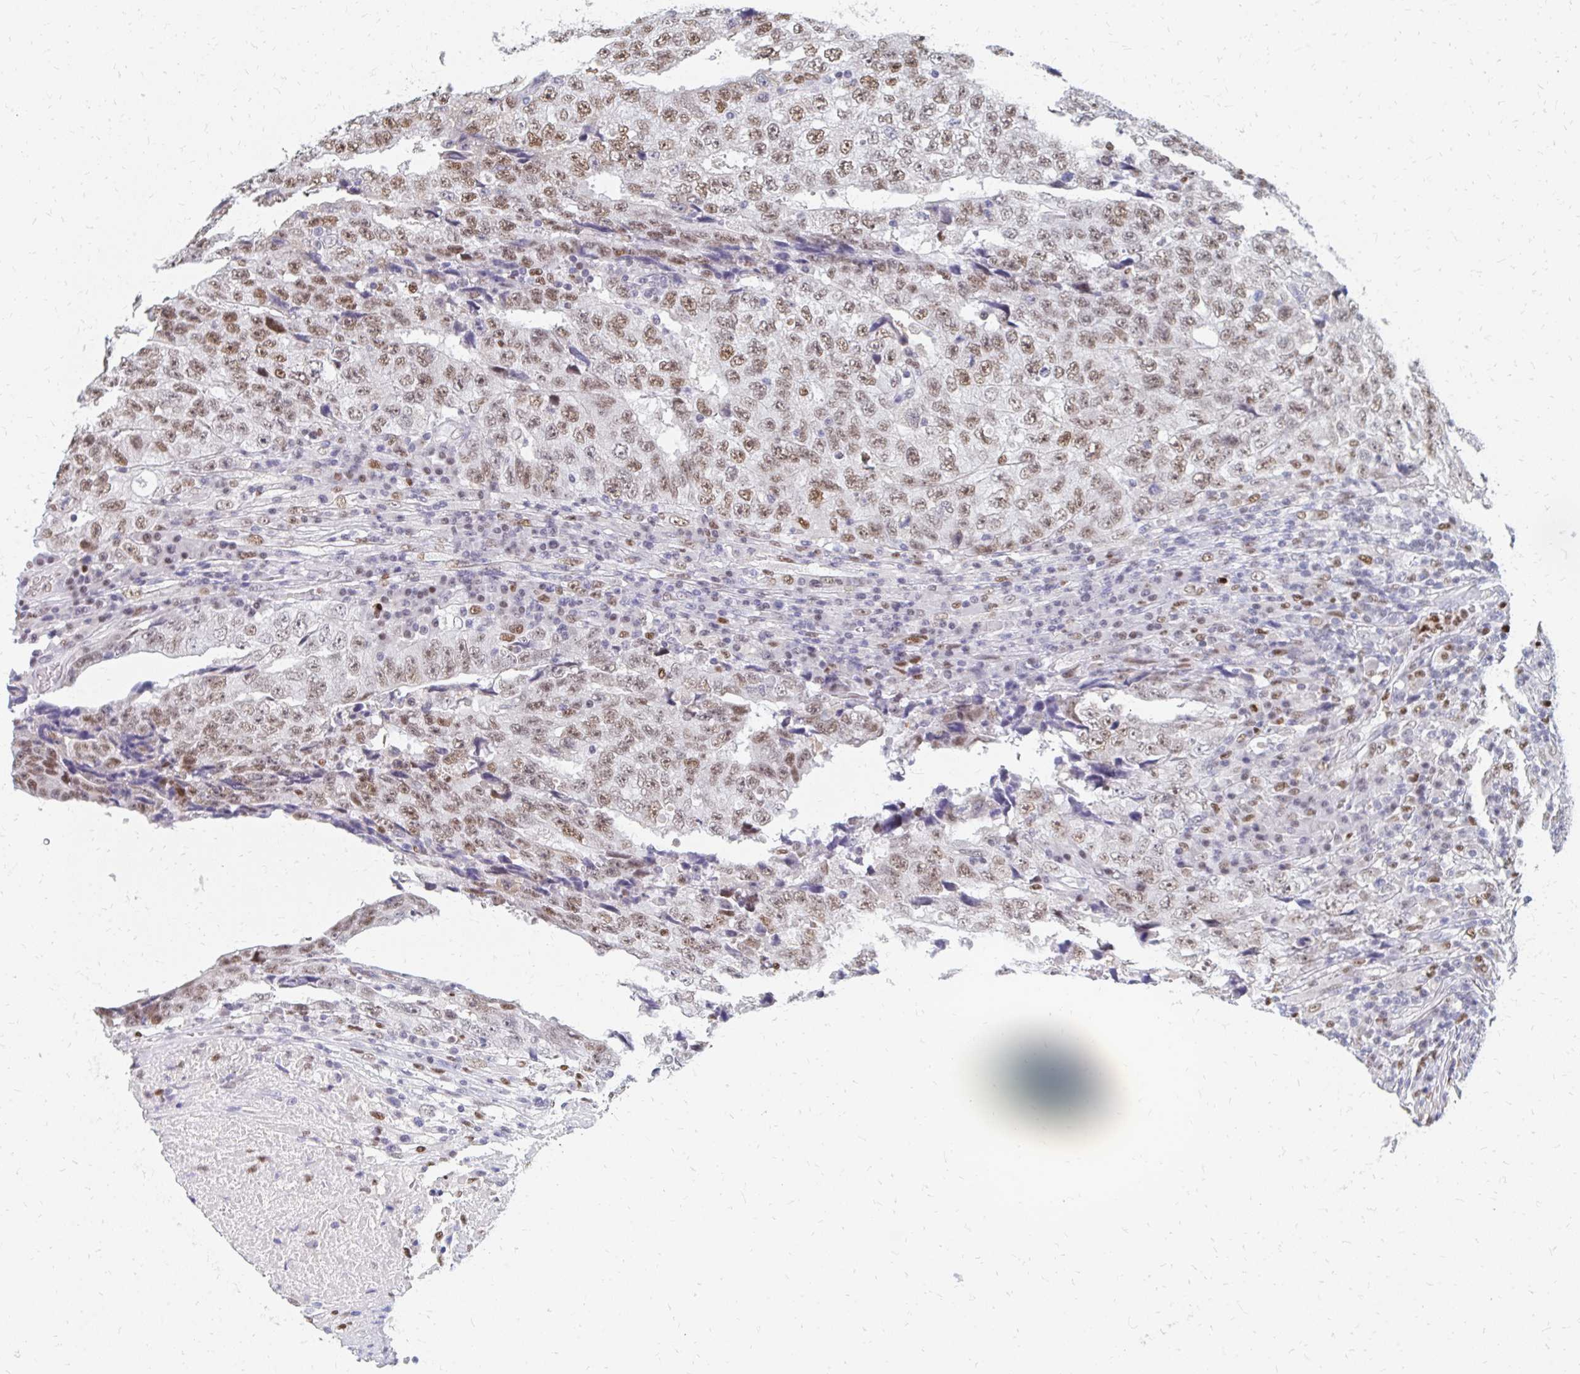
{"staining": {"intensity": "moderate", "quantity": ">75%", "location": "nuclear"}, "tissue": "testis cancer", "cell_type": "Tumor cells", "image_type": "cancer", "snomed": [{"axis": "morphology", "description": "Necrosis, NOS"}, {"axis": "morphology", "description": "Carcinoma, Embryonal, NOS"}, {"axis": "topography", "description": "Testis"}], "caption": "IHC photomicrograph of neoplastic tissue: human embryonal carcinoma (testis) stained using immunohistochemistry (IHC) demonstrates medium levels of moderate protein expression localized specifically in the nuclear of tumor cells, appearing as a nuclear brown color.", "gene": "PLK3", "patient": {"sex": "male", "age": 19}}